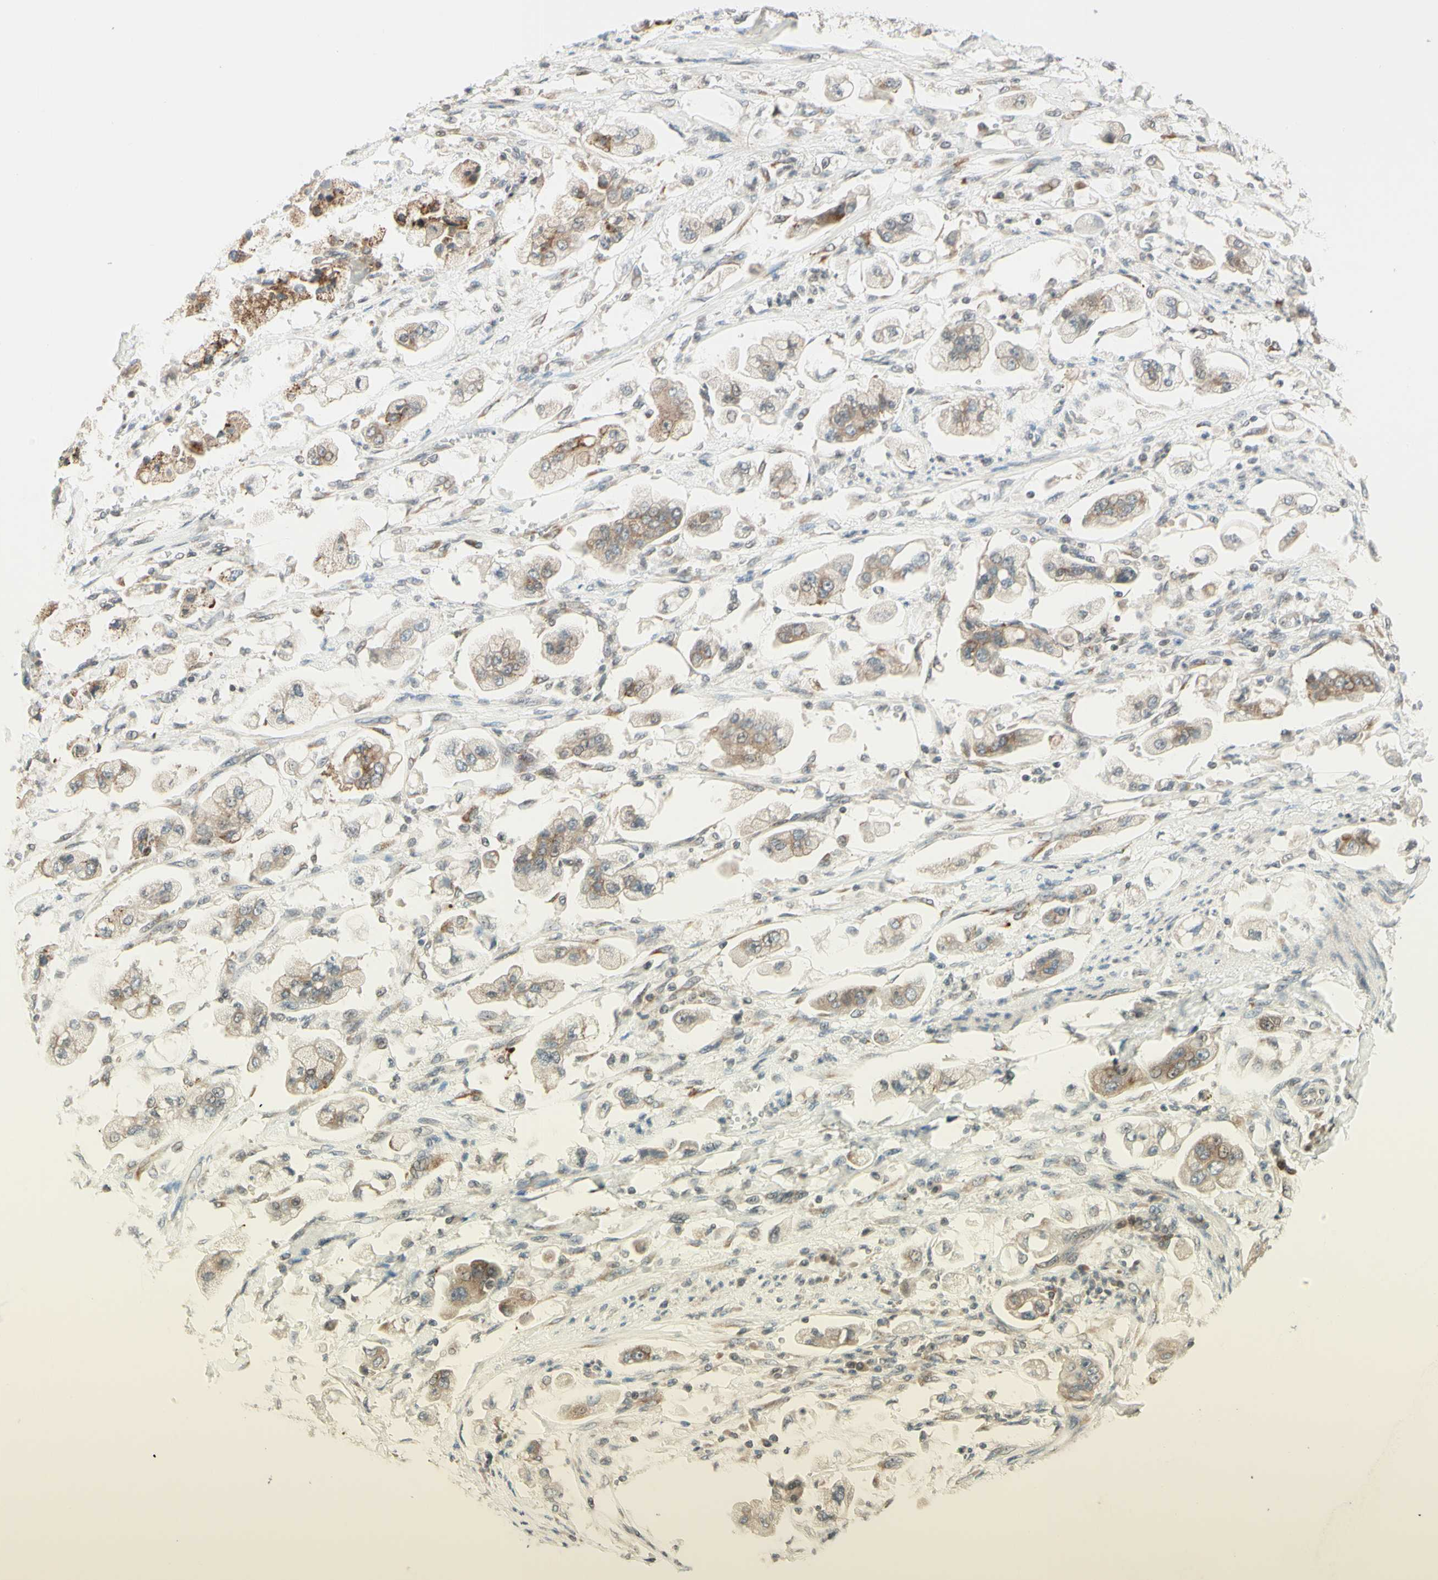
{"staining": {"intensity": "weak", "quantity": ">75%", "location": "cytoplasmic/membranous"}, "tissue": "stomach cancer", "cell_type": "Tumor cells", "image_type": "cancer", "snomed": [{"axis": "morphology", "description": "Adenocarcinoma, NOS"}, {"axis": "topography", "description": "Stomach"}], "caption": "Immunohistochemical staining of human adenocarcinoma (stomach) exhibits low levels of weak cytoplasmic/membranous protein positivity in about >75% of tumor cells.", "gene": "ZW10", "patient": {"sex": "male", "age": 62}}